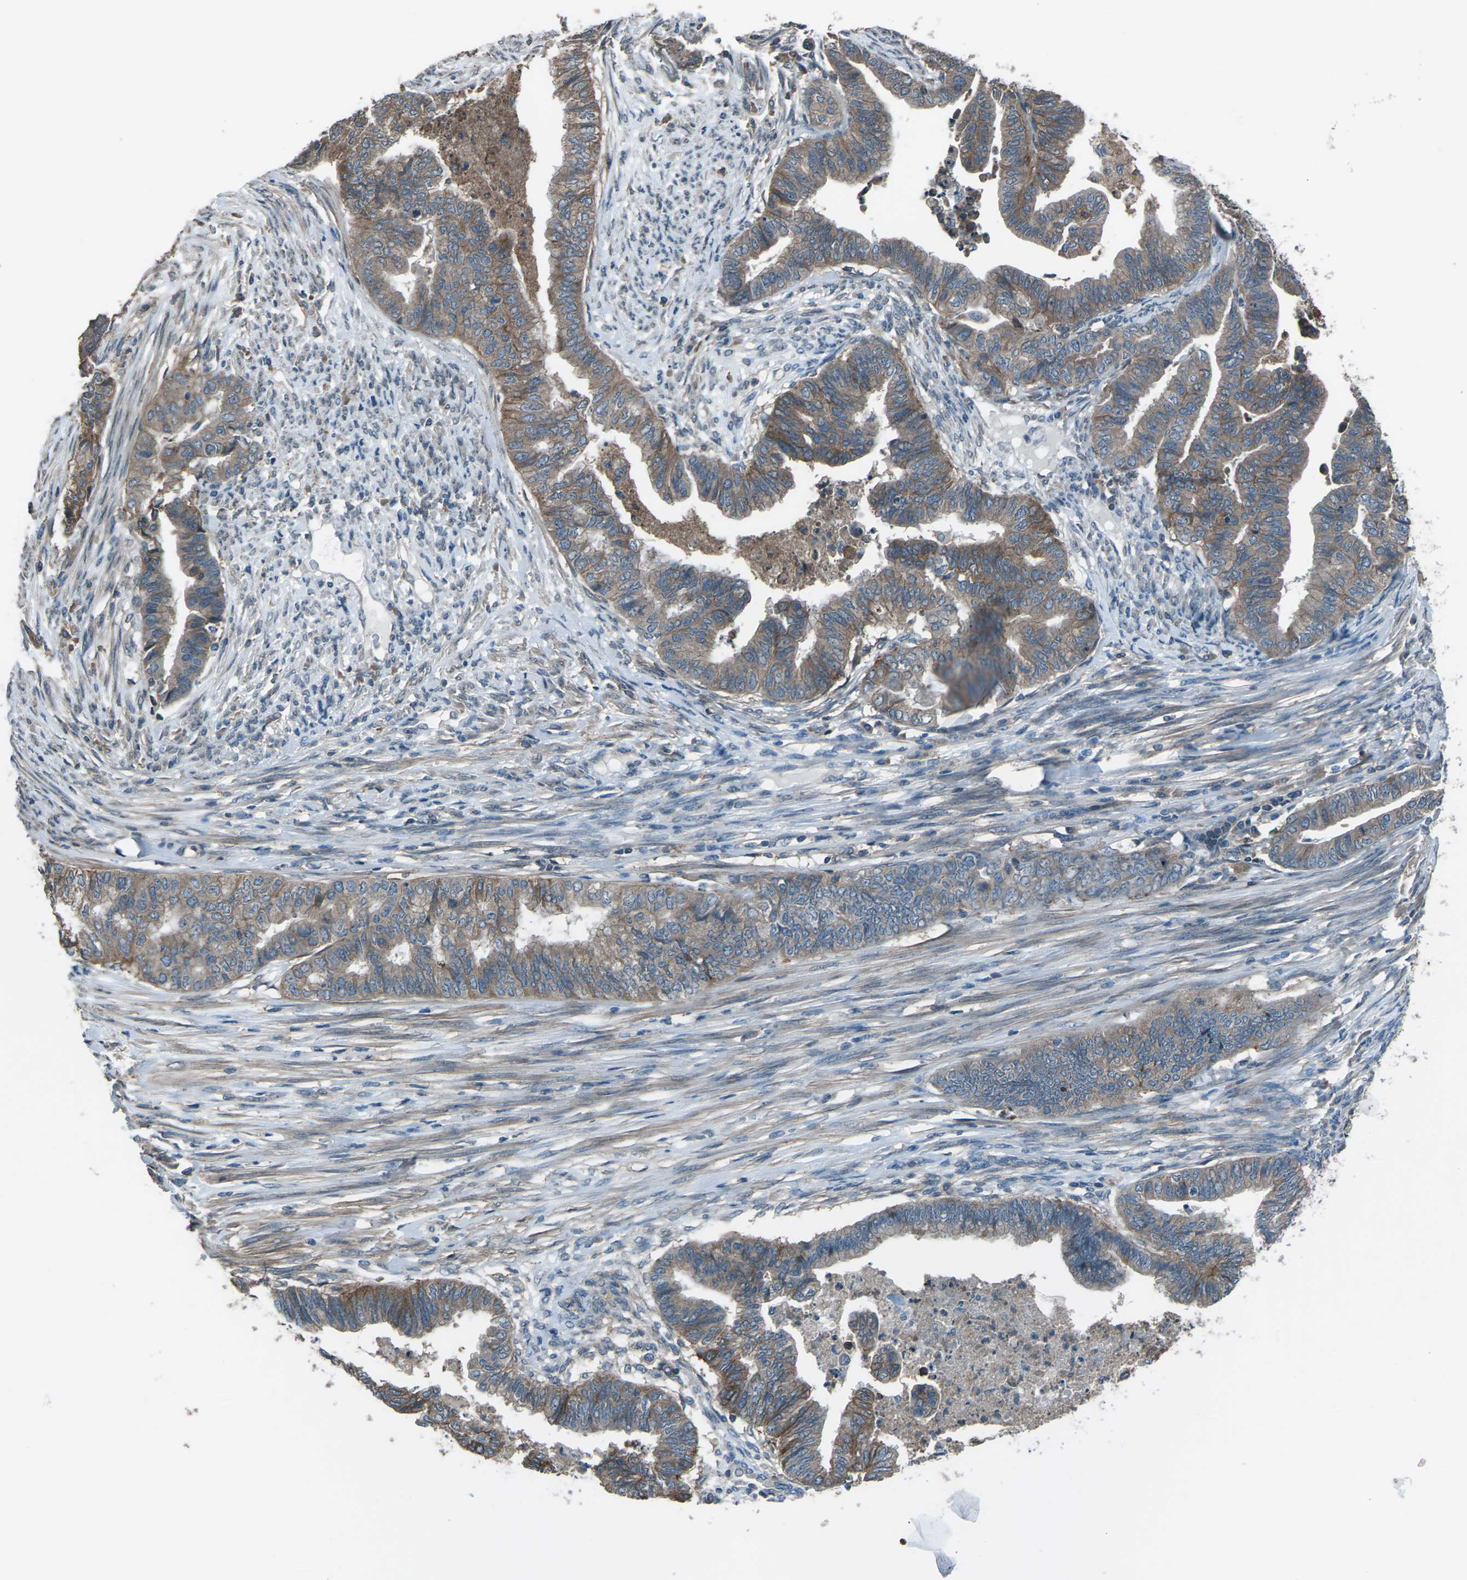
{"staining": {"intensity": "moderate", "quantity": ">75%", "location": "cytoplasmic/membranous"}, "tissue": "endometrial cancer", "cell_type": "Tumor cells", "image_type": "cancer", "snomed": [{"axis": "morphology", "description": "Adenocarcinoma, NOS"}, {"axis": "topography", "description": "Endometrium"}], "caption": "DAB immunohistochemical staining of endometrial cancer (adenocarcinoma) reveals moderate cytoplasmic/membranous protein positivity in about >75% of tumor cells.", "gene": "CMTM4", "patient": {"sex": "female", "age": 79}}